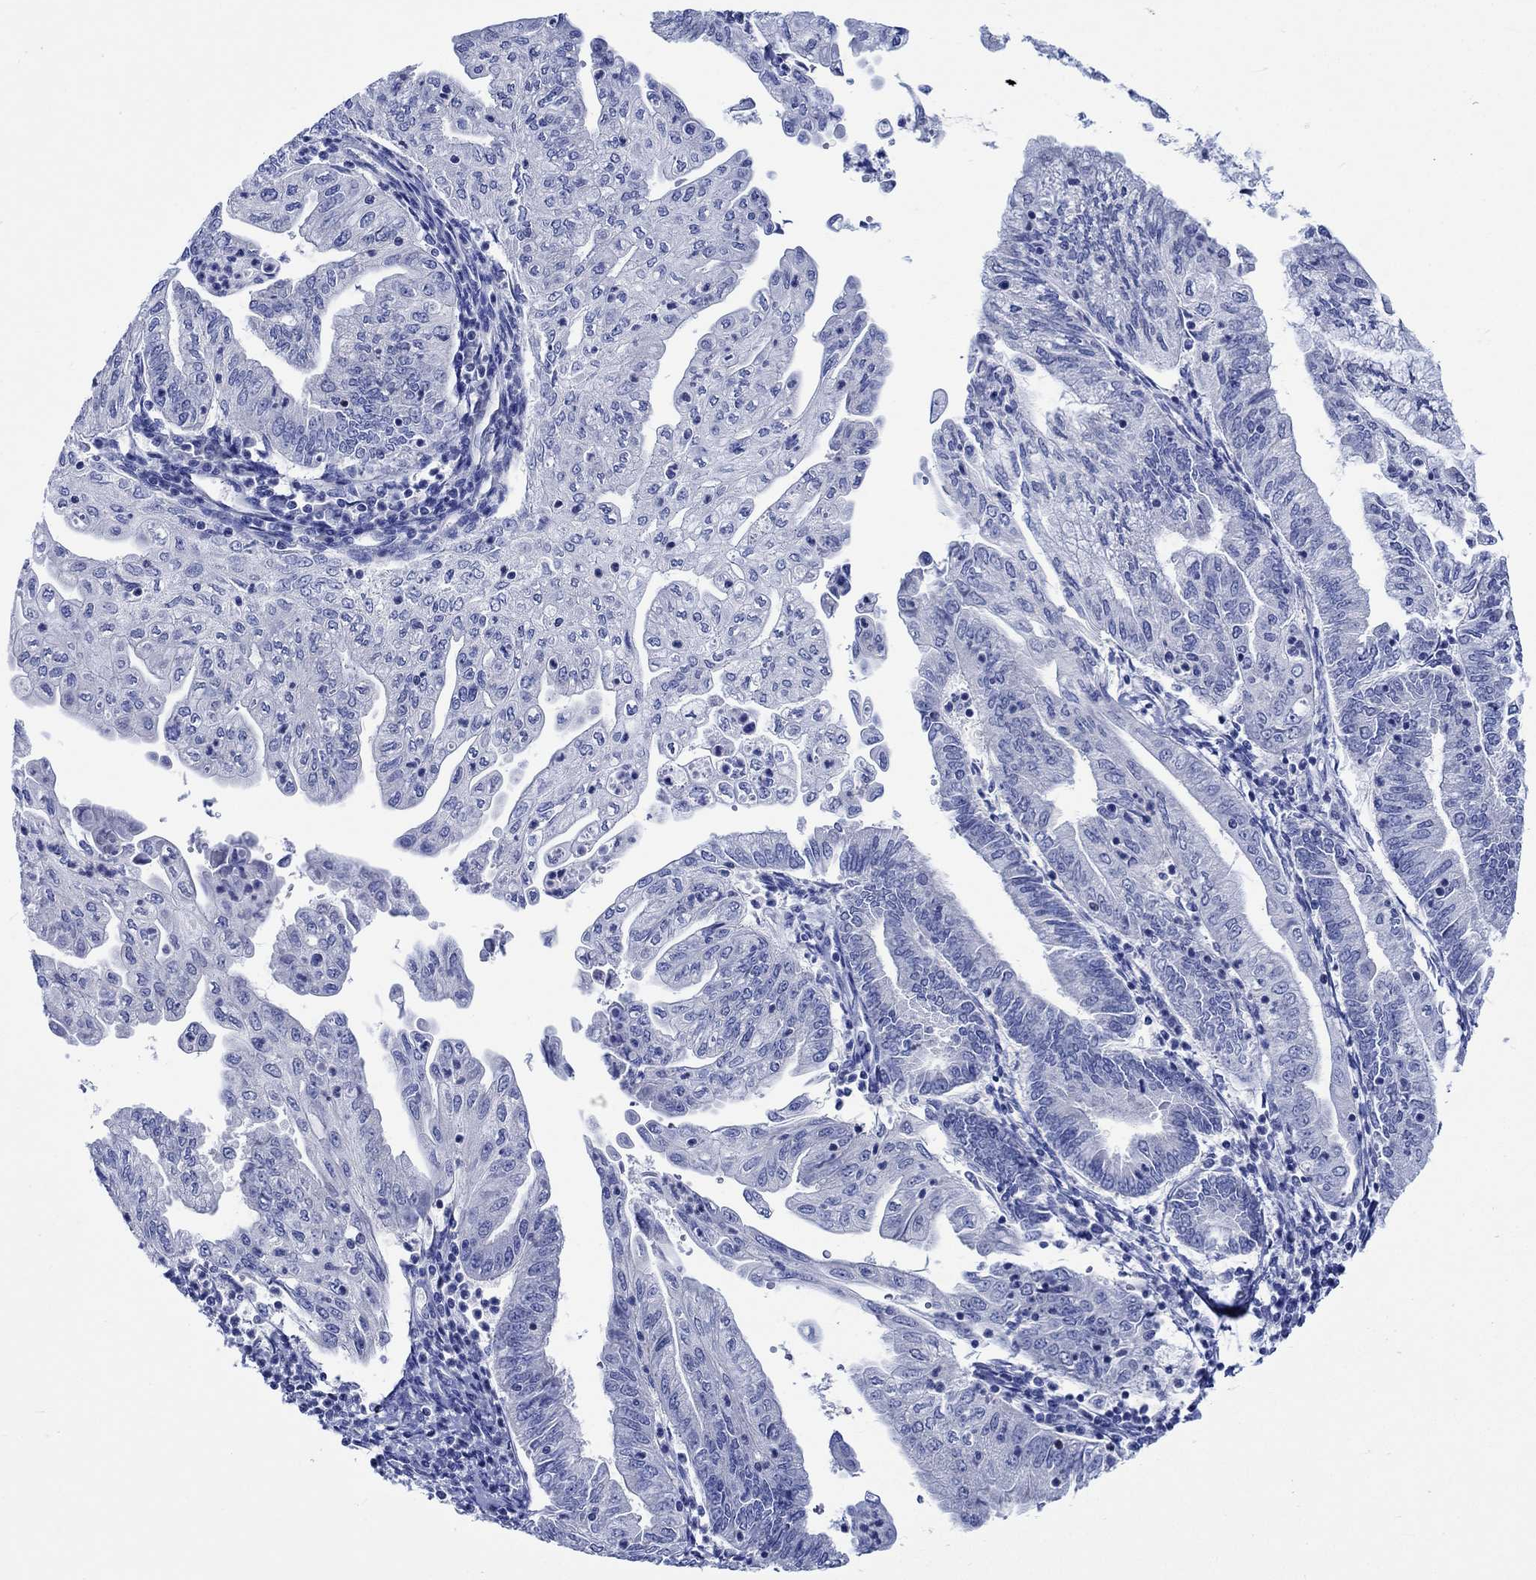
{"staining": {"intensity": "negative", "quantity": "none", "location": "none"}, "tissue": "endometrial cancer", "cell_type": "Tumor cells", "image_type": "cancer", "snomed": [{"axis": "morphology", "description": "Adenocarcinoma, NOS"}, {"axis": "topography", "description": "Endometrium"}], "caption": "A high-resolution micrograph shows immunohistochemistry staining of endometrial adenocarcinoma, which shows no significant staining in tumor cells.", "gene": "PTPRN2", "patient": {"sex": "female", "age": 55}}